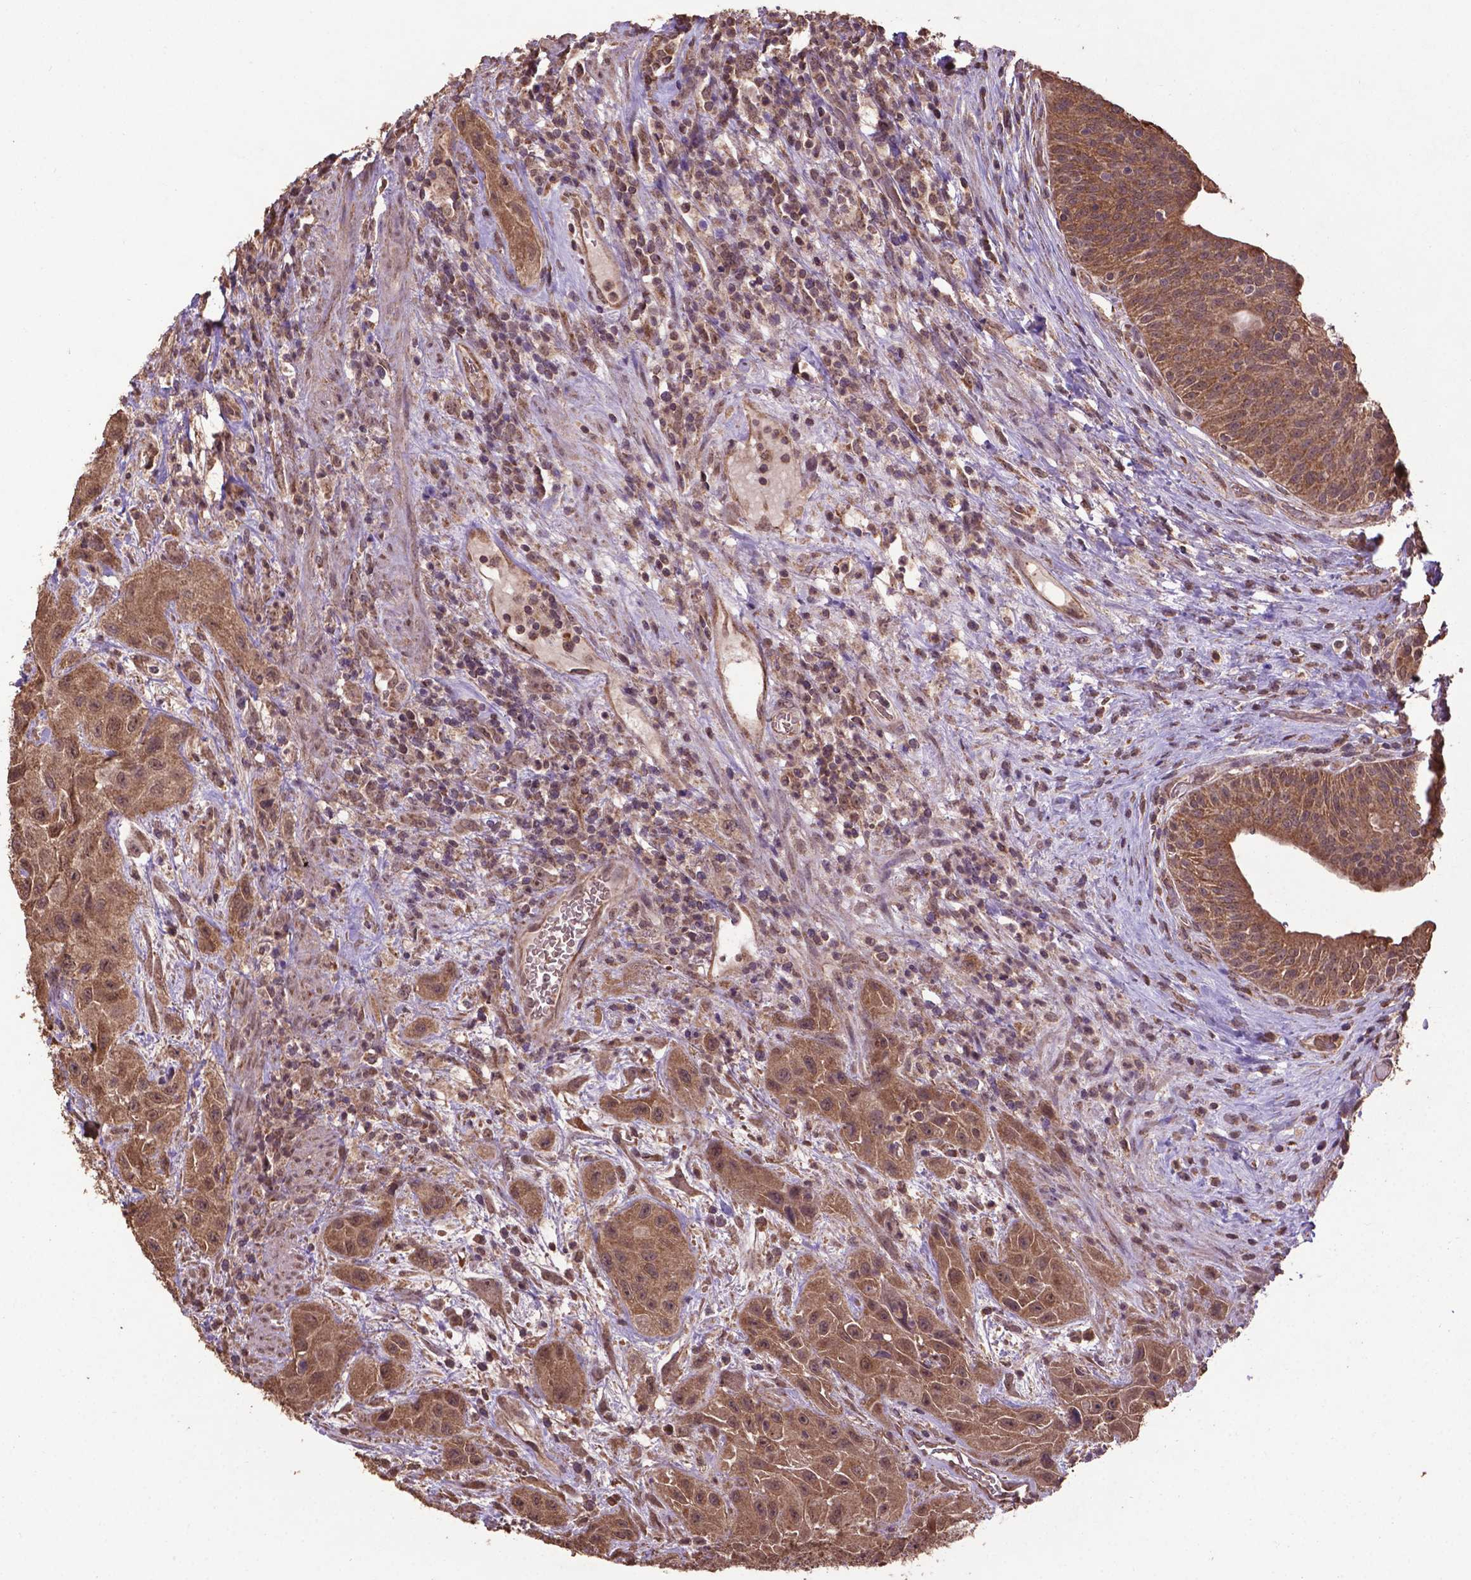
{"staining": {"intensity": "moderate", "quantity": ">75%", "location": "cytoplasmic/membranous,nuclear"}, "tissue": "urothelial cancer", "cell_type": "Tumor cells", "image_type": "cancer", "snomed": [{"axis": "morphology", "description": "Urothelial carcinoma, High grade"}, {"axis": "topography", "description": "Urinary bladder"}], "caption": "Protein expression analysis of human high-grade urothelial carcinoma reveals moderate cytoplasmic/membranous and nuclear positivity in approximately >75% of tumor cells.", "gene": "DCAF1", "patient": {"sex": "male", "age": 79}}